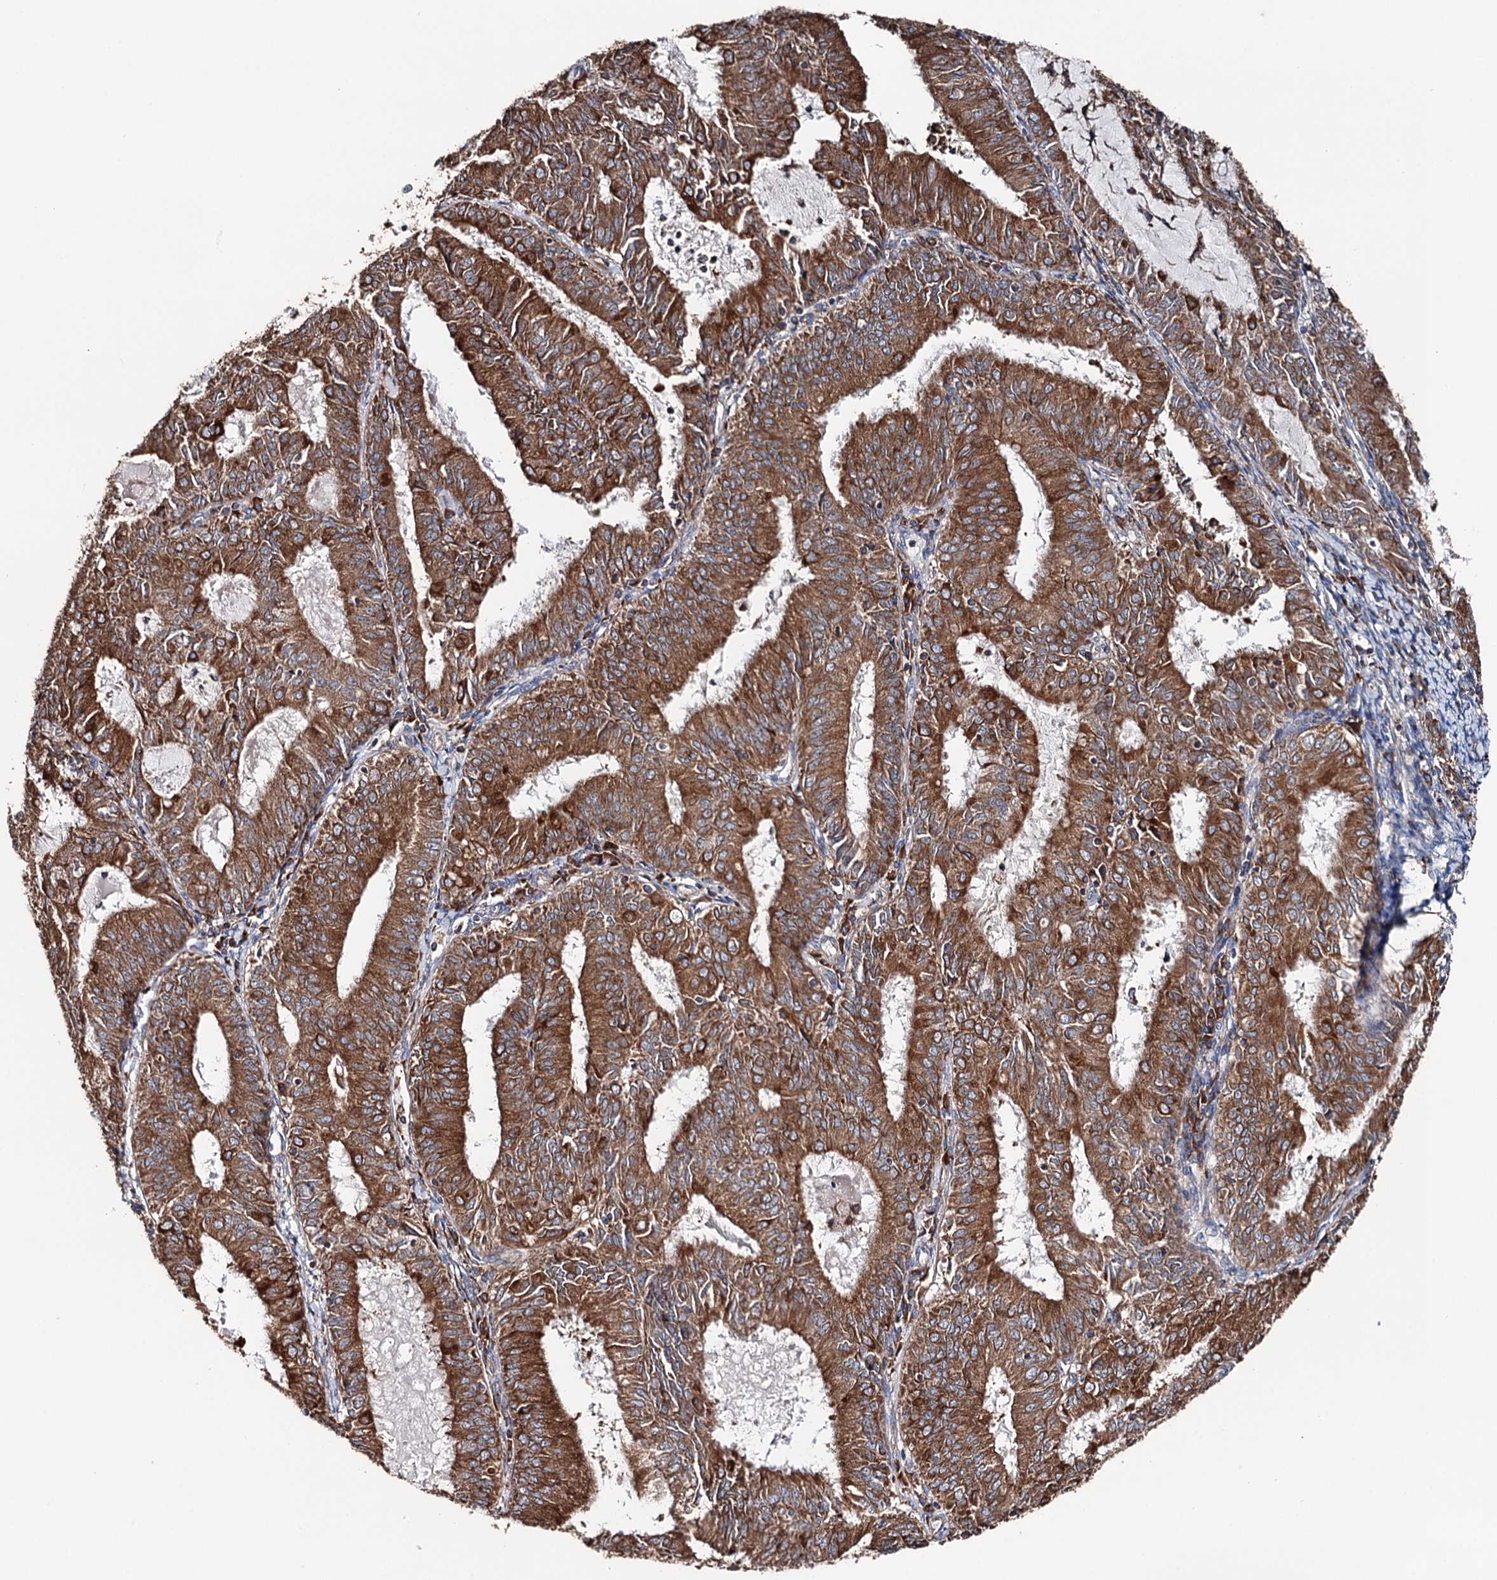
{"staining": {"intensity": "moderate", "quantity": ">75%", "location": "cytoplasmic/membranous"}, "tissue": "endometrial cancer", "cell_type": "Tumor cells", "image_type": "cancer", "snomed": [{"axis": "morphology", "description": "Adenocarcinoma, NOS"}, {"axis": "topography", "description": "Endometrium"}], "caption": "Protein staining of adenocarcinoma (endometrial) tissue demonstrates moderate cytoplasmic/membranous expression in approximately >75% of tumor cells.", "gene": "ERP29", "patient": {"sex": "female", "age": 57}}